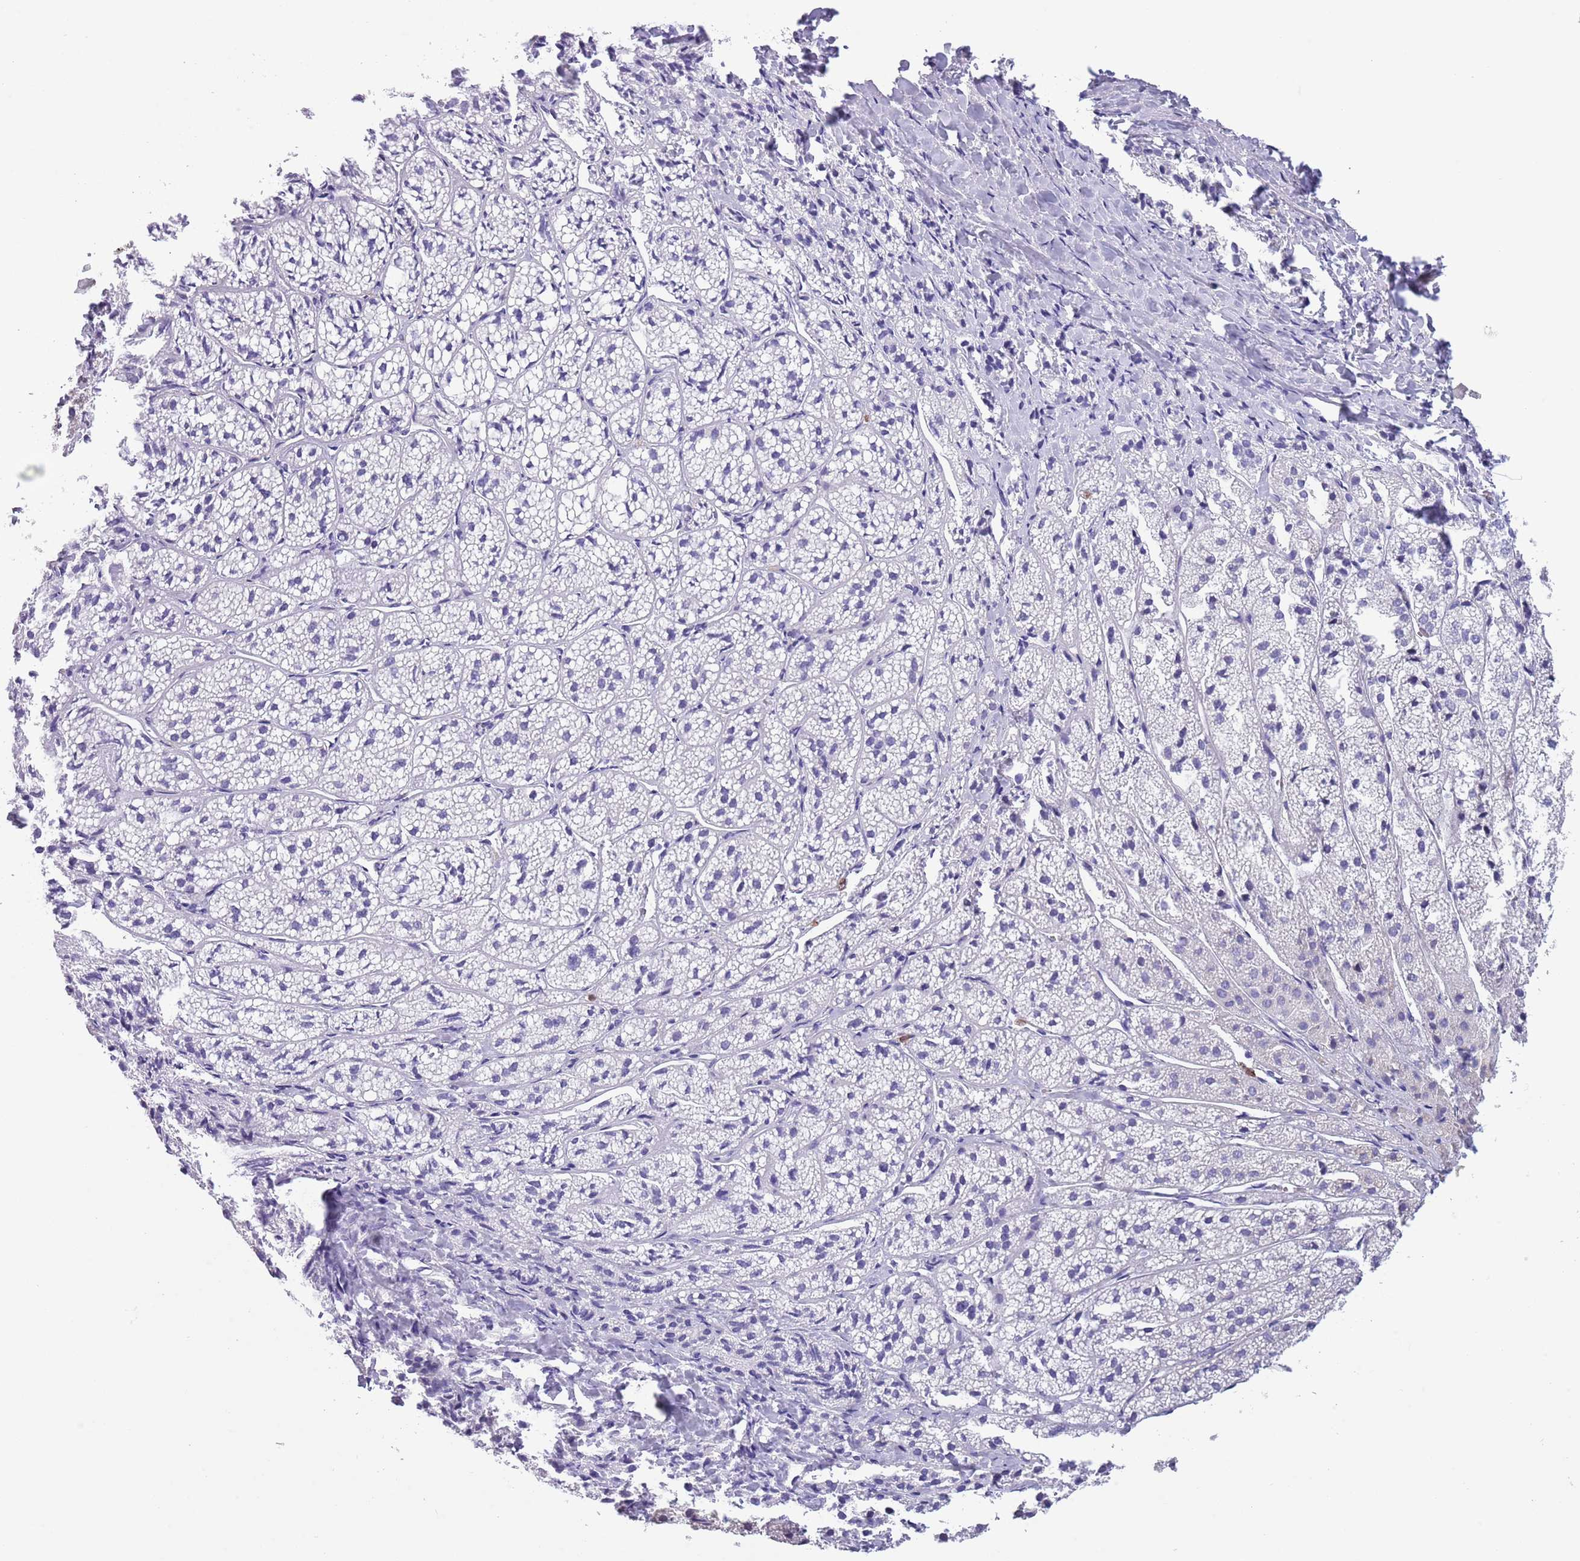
{"staining": {"intensity": "negative", "quantity": "none", "location": "none"}, "tissue": "adrenal gland", "cell_type": "Glandular cells", "image_type": "normal", "snomed": [{"axis": "morphology", "description": "Normal tissue, NOS"}, {"axis": "topography", "description": "Adrenal gland"}], "caption": "A high-resolution image shows immunohistochemistry staining of benign adrenal gland, which demonstrates no significant positivity in glandular cells.", "gene": "ZFP2", "patient": {"sex": "female", "age": 44}}